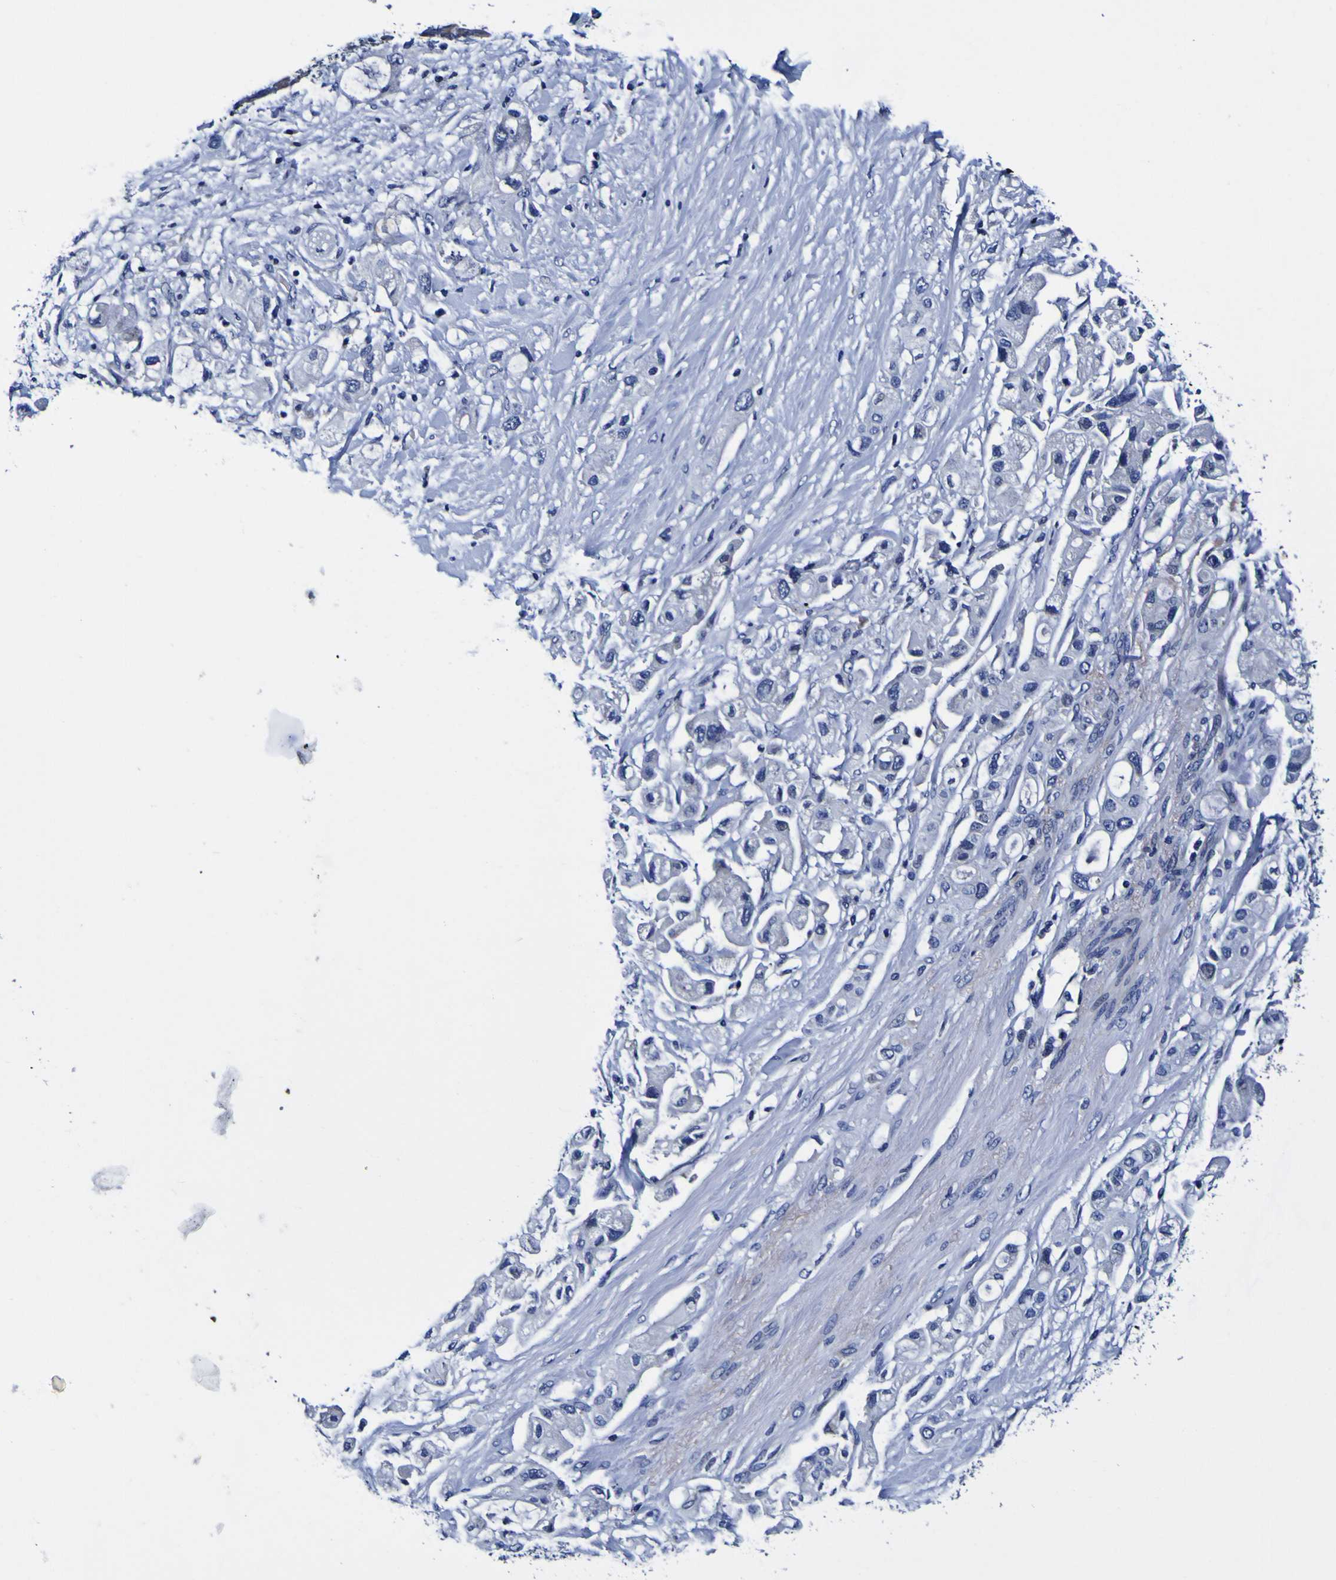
{"staining": {"intensity": "negative", "quantity": "none", "location": "none"}, "tissue": "pancreatic cancer", "cell_type": "Tumor cells", "image_type": "cancer", "snomed": [{"axis": "morphology", "description": "Adenocarcinoma, NOS"}, {"axis": "topography", "description": "Pancreas"}], "caption": "The photomicrograph exhibits no staining of tumor cells in pancreatic cancer (adenocarcinoma).", "gene": "PDLIM4", "patient": {"sex": "female", "age": 56}}